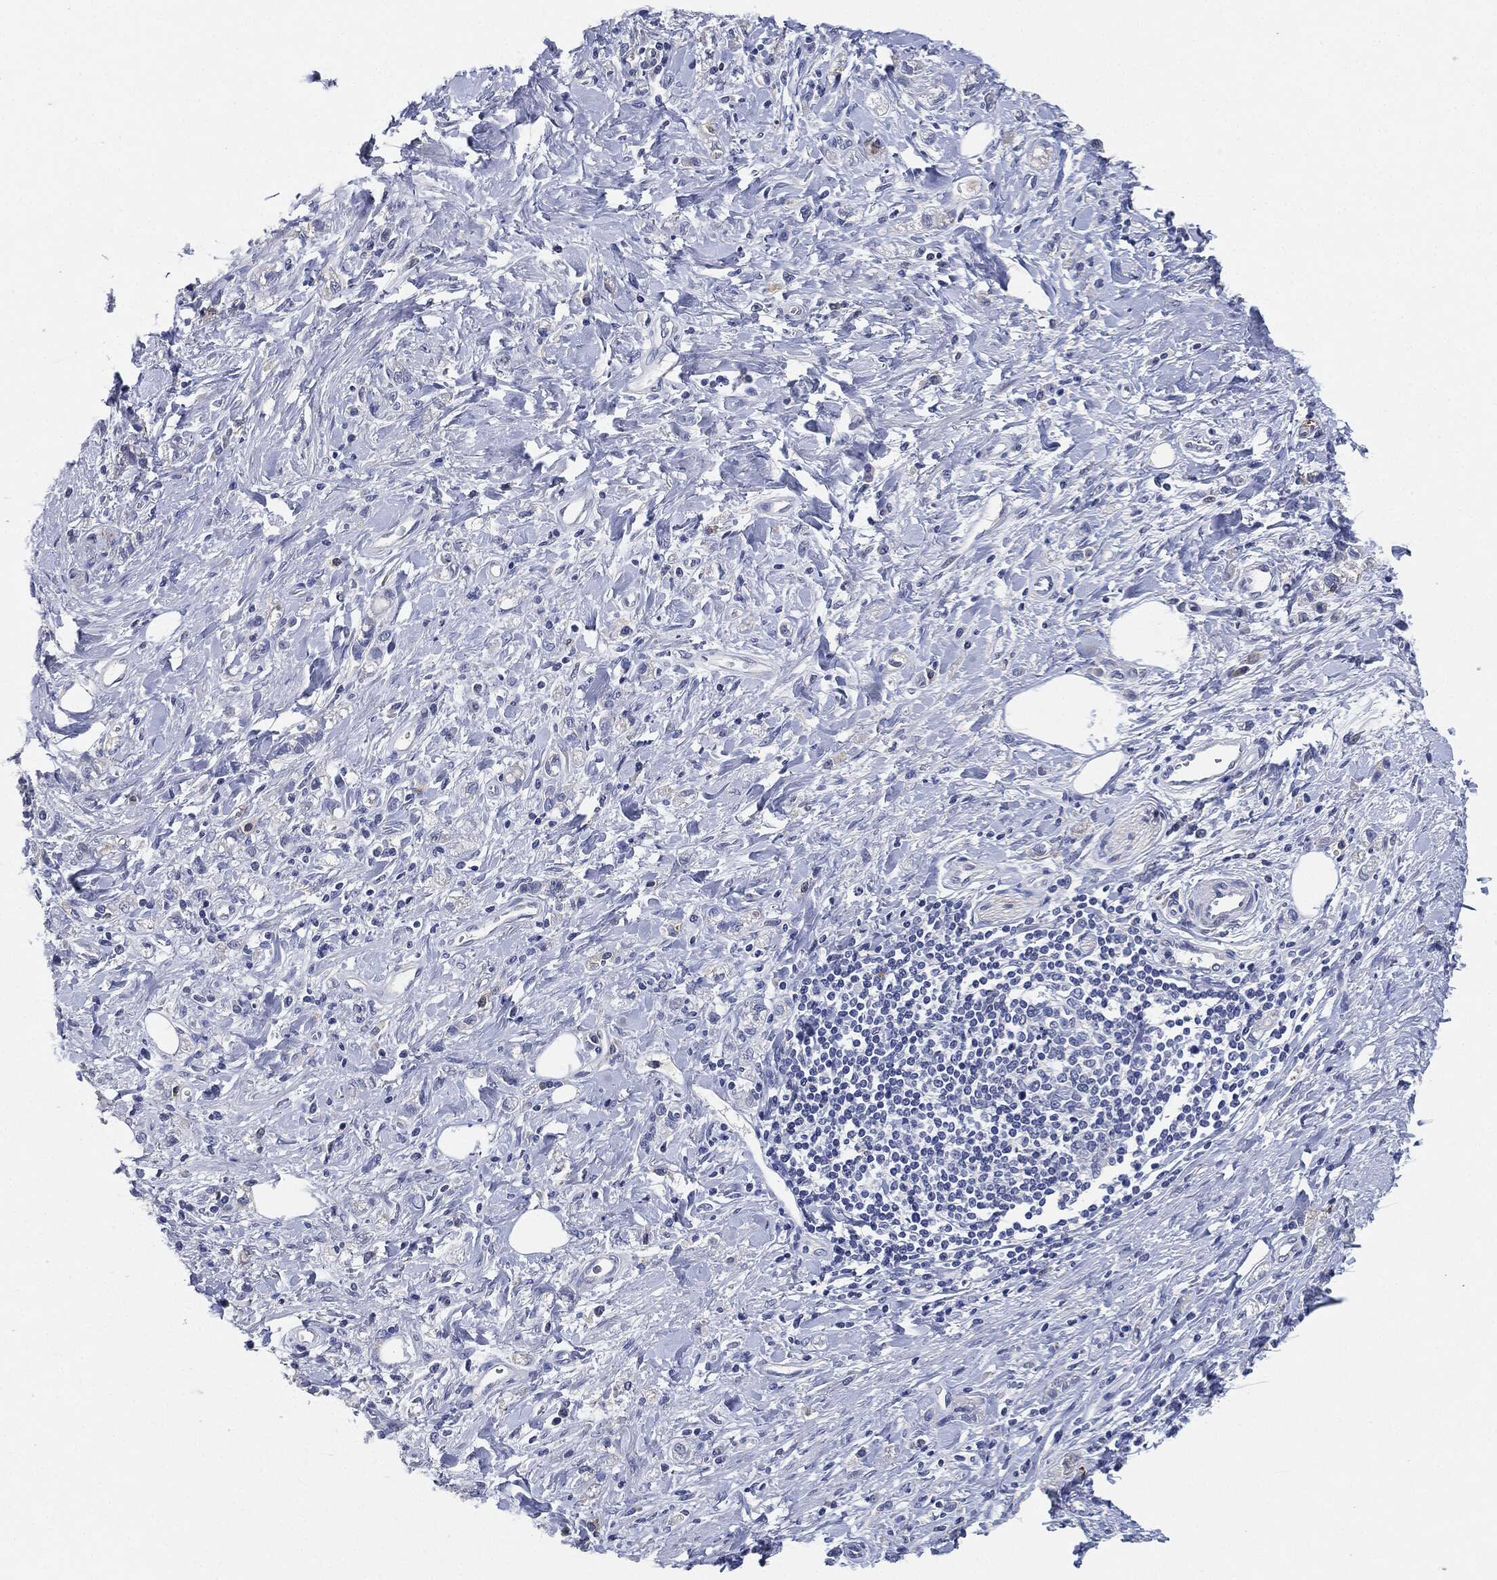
{"staining": {"intensity": "negative", "quantity": "none", "location": "none"}, "tissue": "stomach cancer", "cell_type": "Tumor cells", "image_type": "cancer", "snomed": [{"axis": "morphology", "description": "Adenocarcinoma, NOS"}, {"axis": "topography", "description": "Stomach"}], "caption": "Tumor cells are negative for protein expression in human stomach adenocarcinoma. (DAB (3,3'-diaminobenzidine) immunohistochemistry with hematoxylin counter stain).", "gene": "NTRK1", "patient": {"sex": "male", "age": 77}}